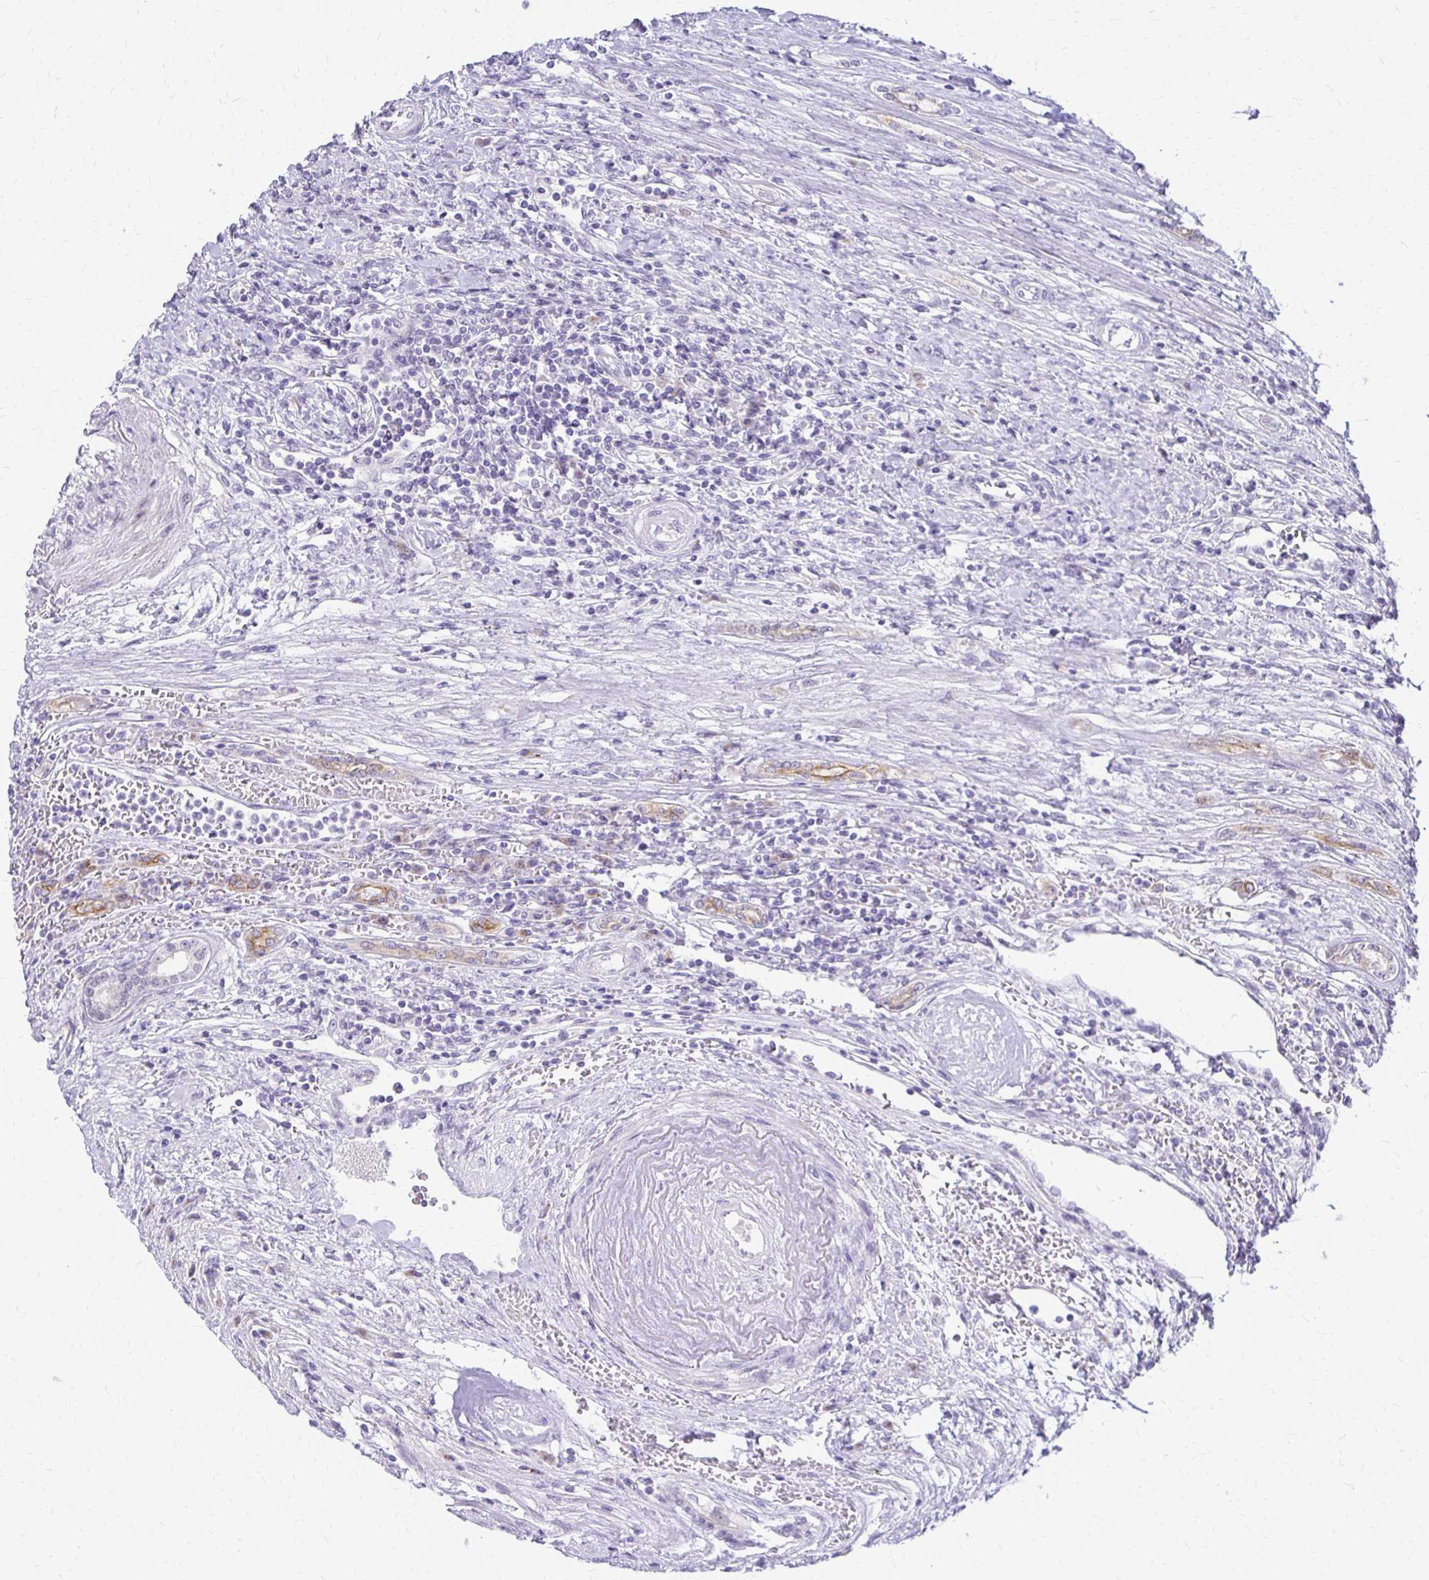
{"staining": {"intensity": "negative", "quantity": "none", "location": "none"}, "tissue": "renal cancer", "cell_type": "Tumor cells", "image_type": "cancer", "snomed": [{"axis": "morphology", "description": "Adenocarcinoma, NOS"}, {"axis": "topography", "description": "Kidney"}], "caption": "IHC photomicrograph of neoplastic tissue: renal adenocarcinoma stained with DAB (3,3'-diaminobenzidine) displays no significant protein expression in tumor cells.", "gene": "EPYC", "patient": {"sex": "female", "age": 67}}